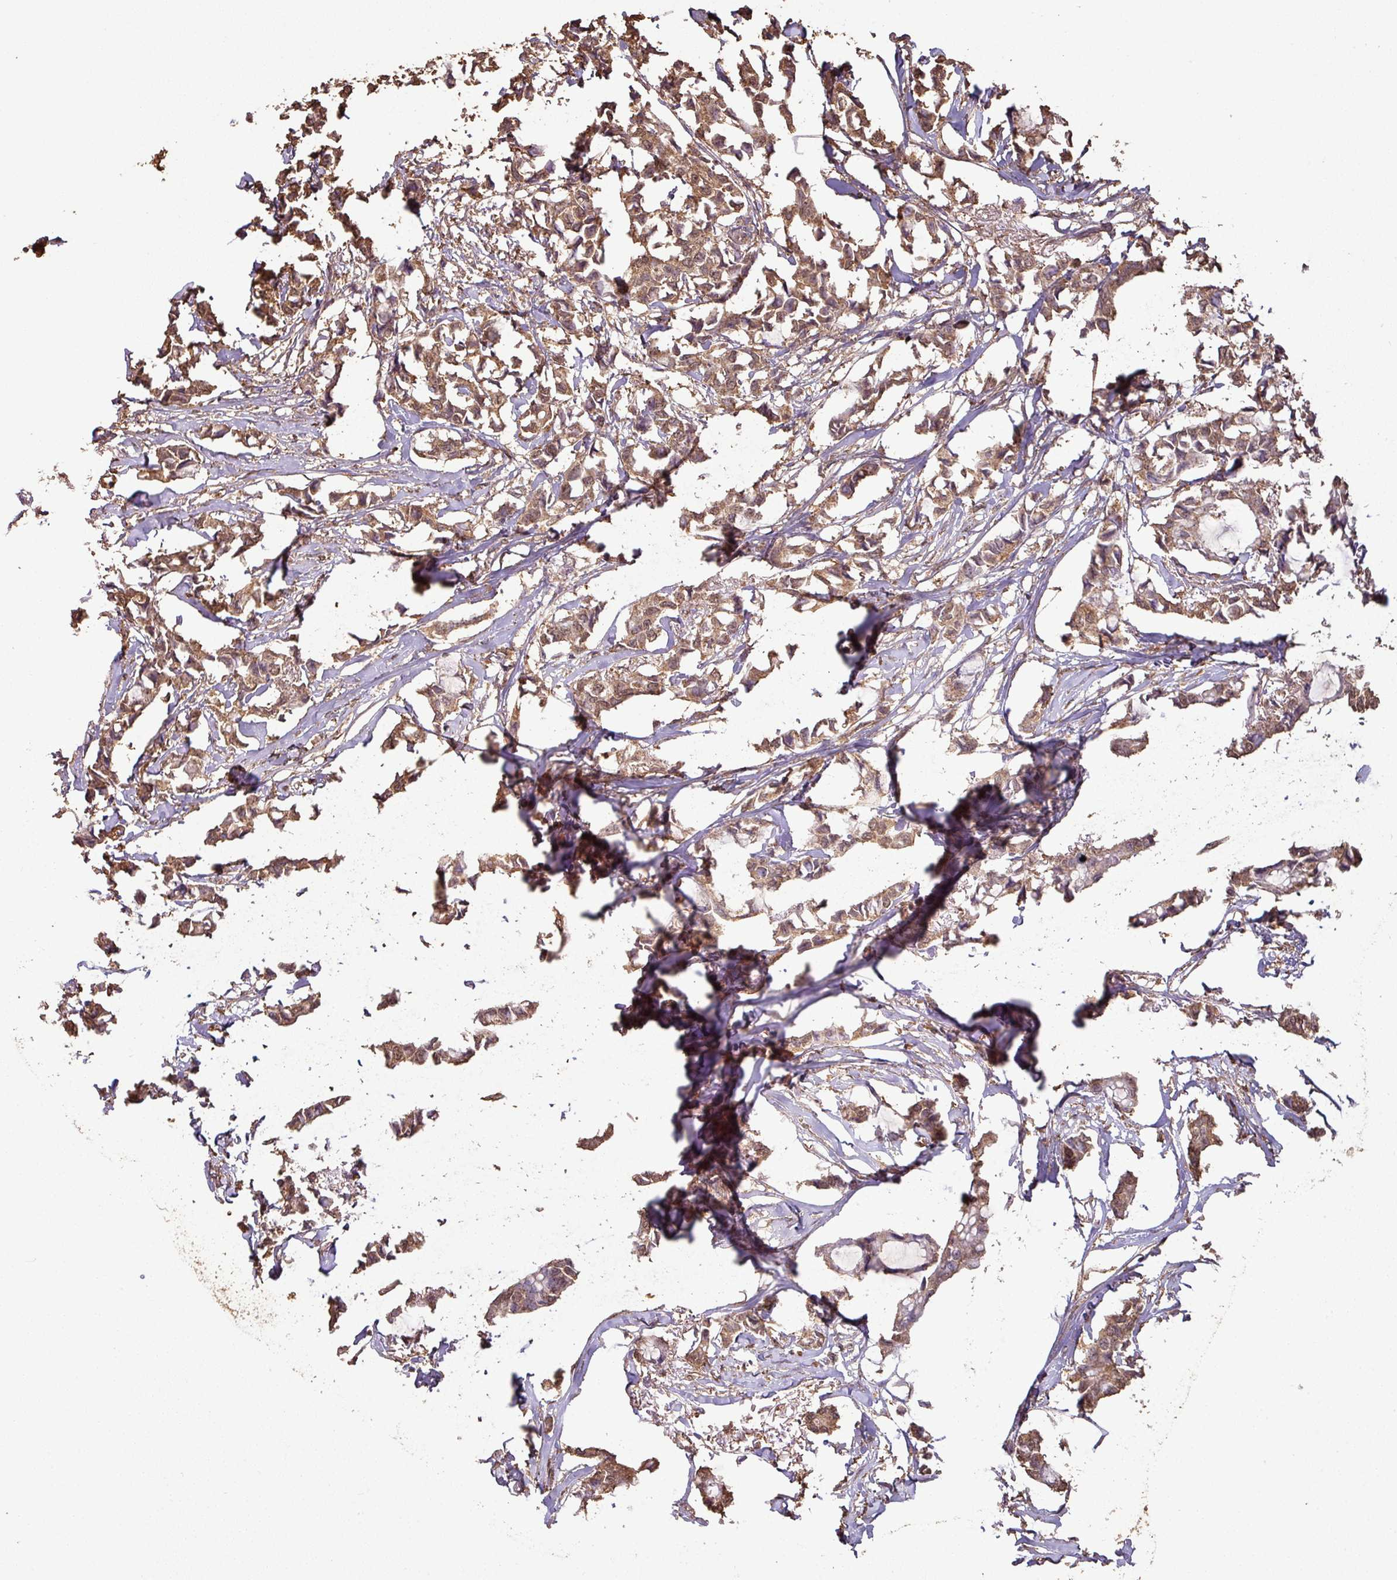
{"staining": {"intensity": "moderate", "quantity": ">75%", "location": "cytoplasmic/membranous,nuclear"}, "tissue": "breast cancer", "cell_type": "Tumor cells", "image_type": "cancer", "snomed": [{"axis": "morphology", "description": "Duct carcinoma"}, {"axis": "topography", "description": "Breast"}], "caption": "Tumor cells reveal medium levels of moderate cytoplasmic/membranous and nuclear expression in approximately >75% of cells in human breast cancer.", "gene": "ATAT1", "patient": {"sex": "female", "age": 73}}